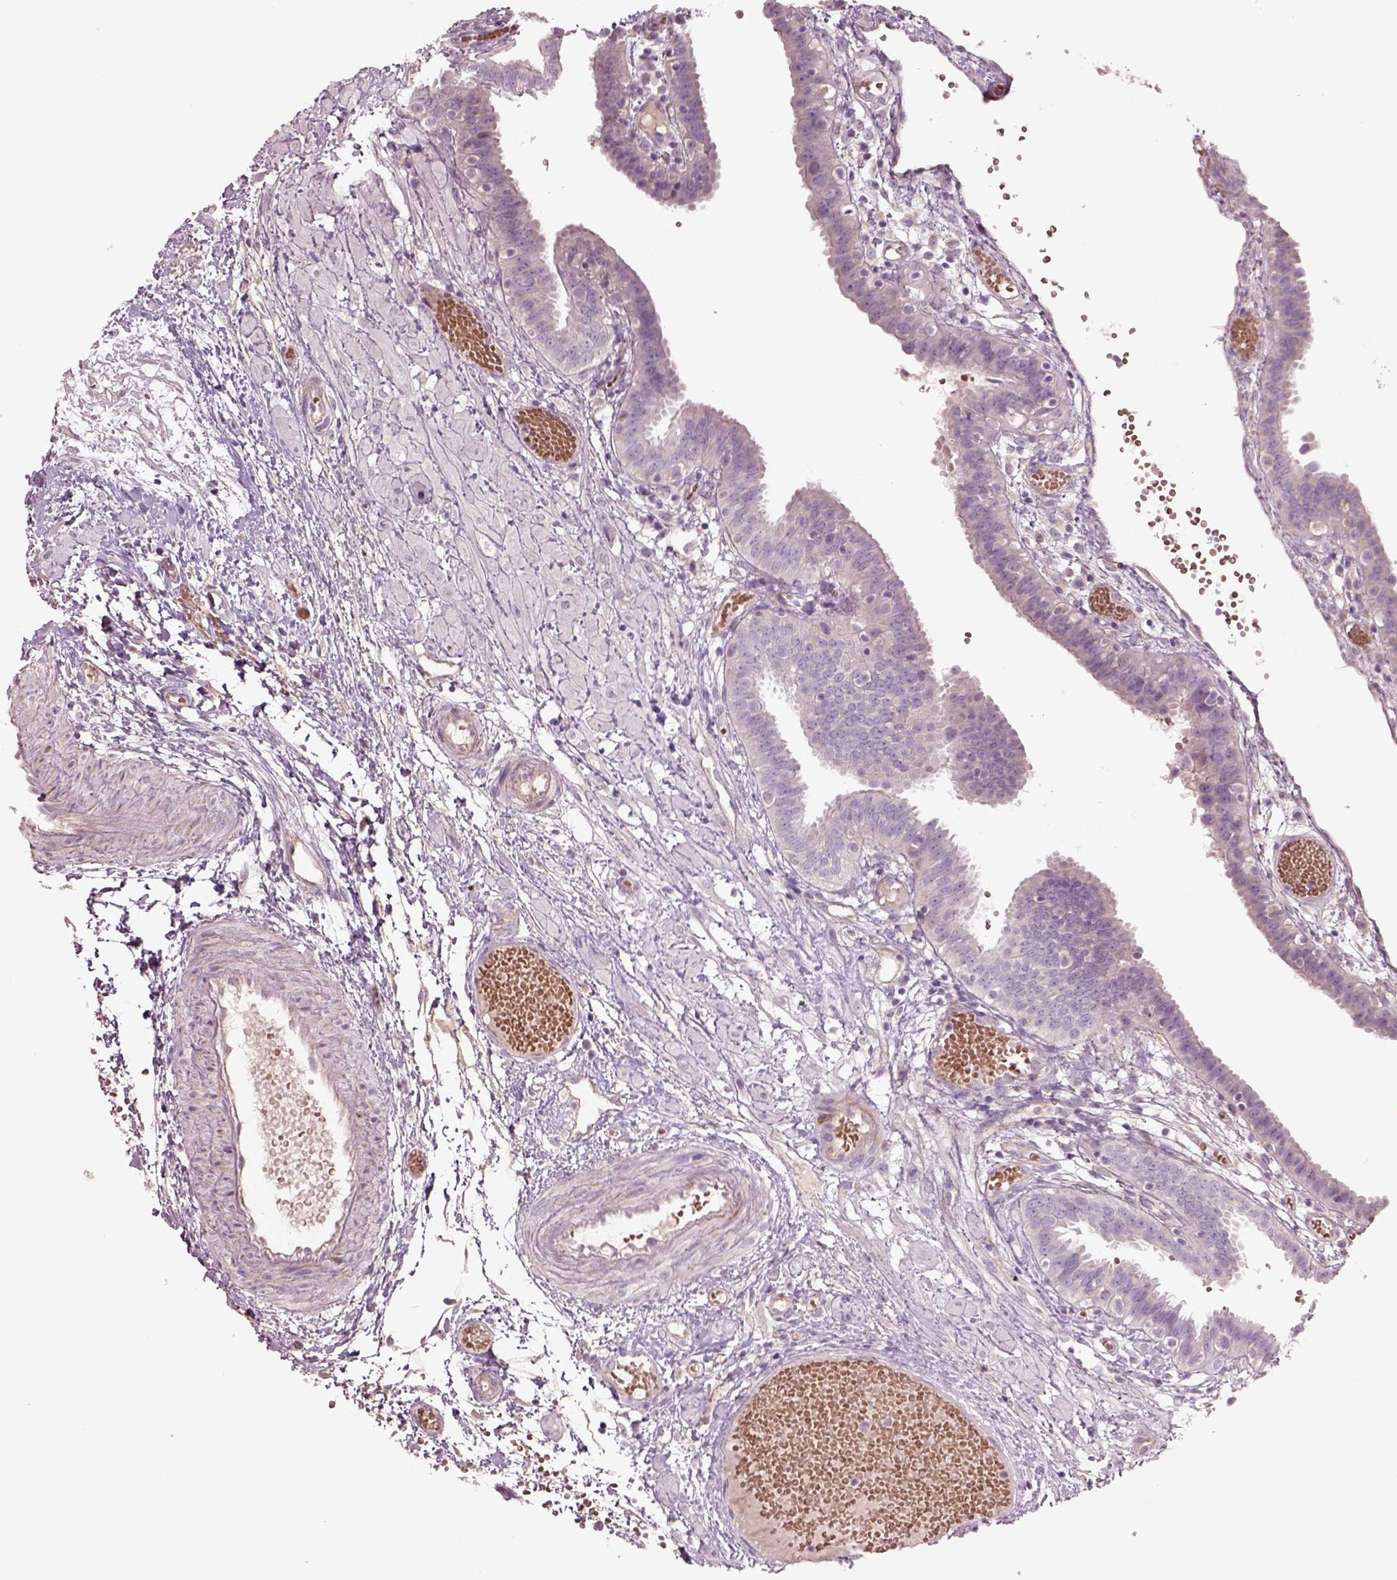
{"staining": {"intensity": "negative", "quantity": "none", "location": "none"}, "tissue": "fallopian tube", "cell_type": "Glandular cells", "image_type": "normal", "snomed": [{"axis": "morphology", "description": "Normal tissue, NOS"}, {"axis": "topography", "description": "Fallopian tube"}], "caption": "The histopathology image reveals no significant positivity in glandular cells of fallopian tube. (Brightfield microscopy of DAB (3,3'-diaminobenzidine) immunohistochemistry (IHC) at high magnification).", "gene": "DUOXA2", "patient": {"sex": "female", "age": 37}}